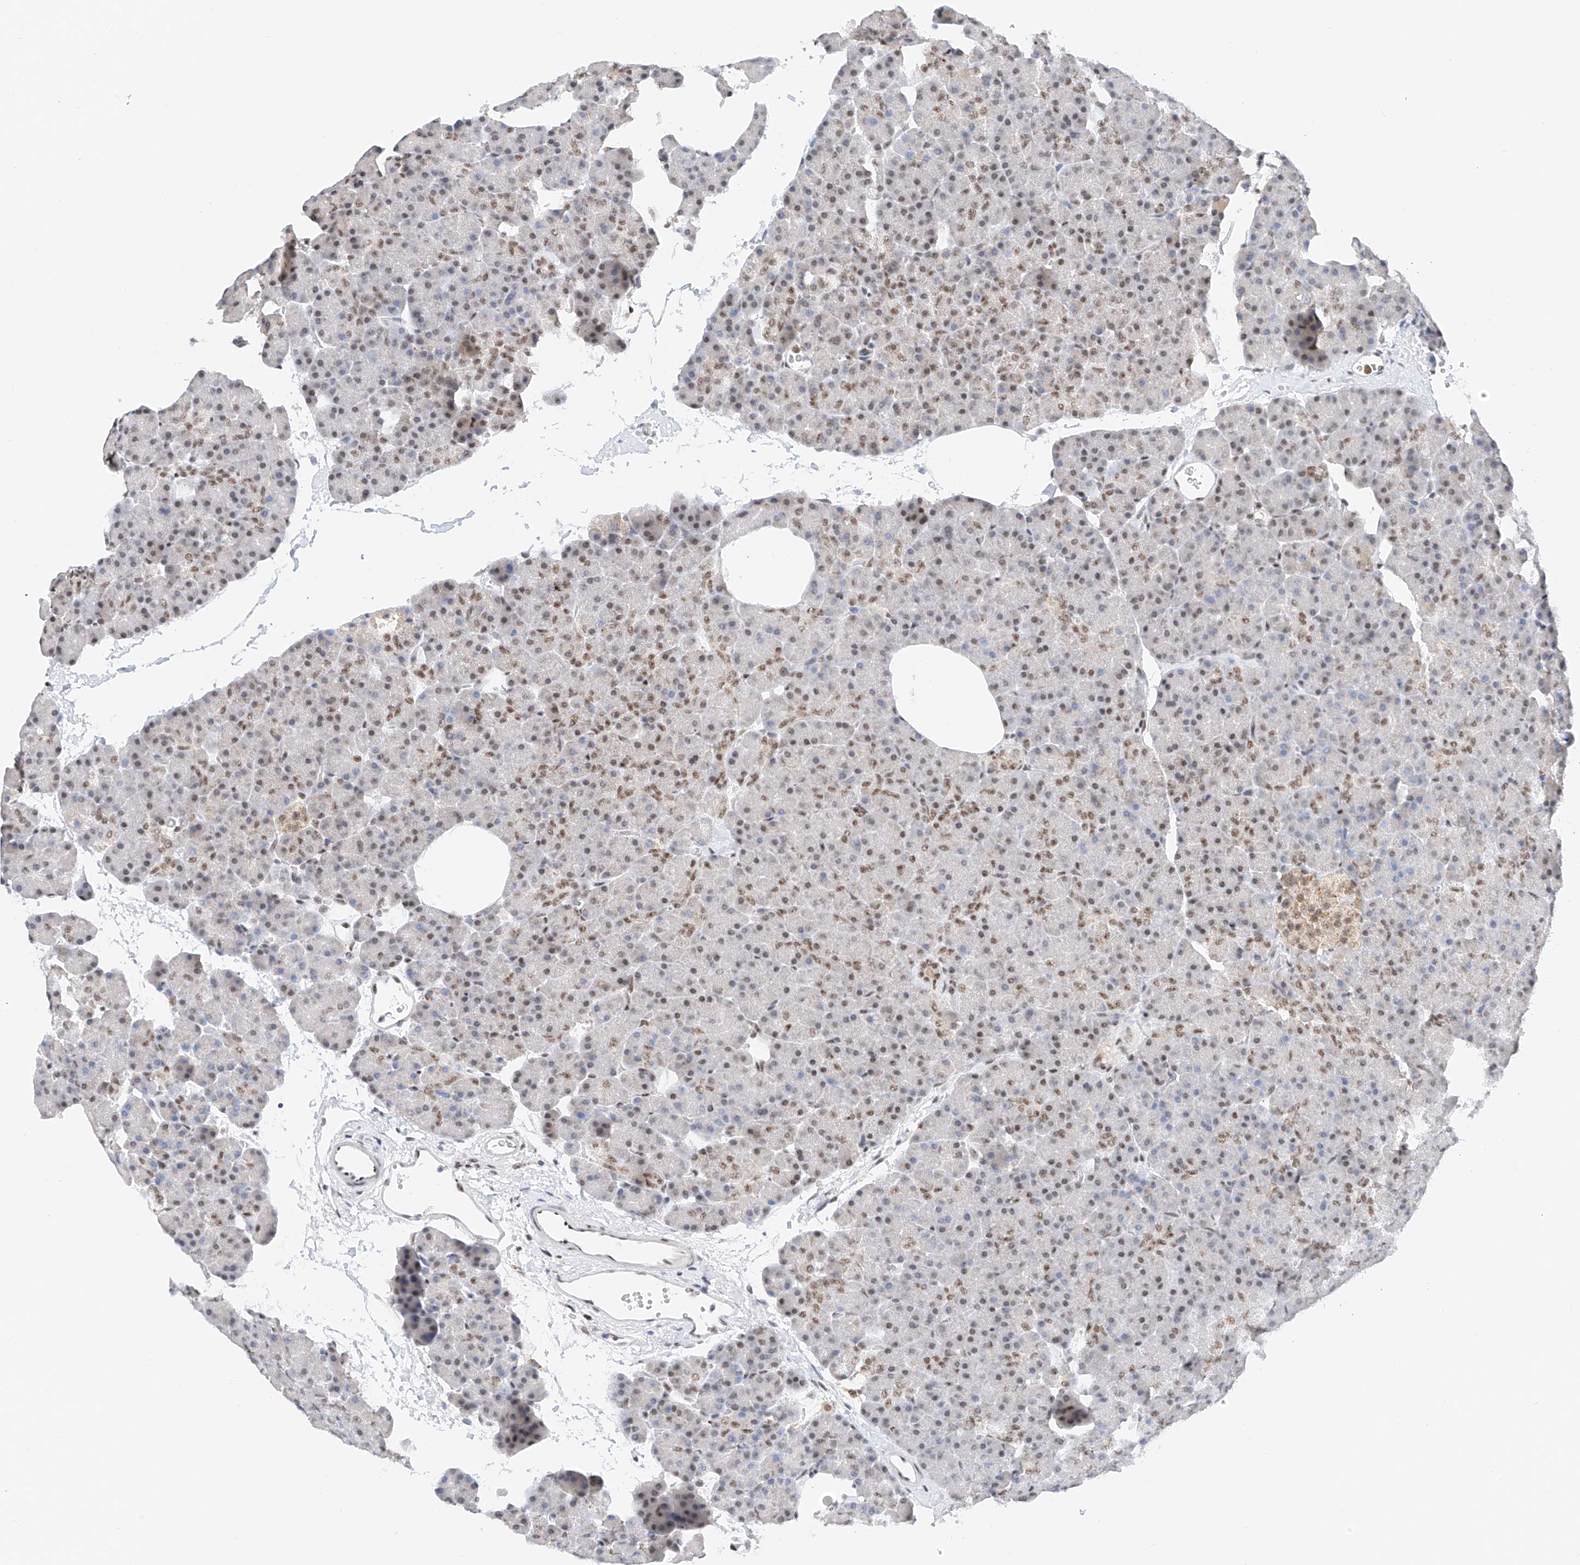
{"staining": {"intensity": "weak", "quantity": "25%-75%", "location": "nuclear"}, "tissue": "pancreas", "cell_type": "Exocrine glandular cells", "image_type": "normal", "snomed": [{"axis": "morphology", "description": "Normal tissue, NOS"}, {"axis": "morphology", "description": "Carcinoid, malignant, NOS"}, {"axis": "topography", "description": "Pancreas"}], "caption": "A photomicrograph showing weak nuclear staining in about 25%-75% of exocrine glandular cells in normal pancreas, as visualized by brown immunohistochemical staining.", "gene": "NRF1", "patient": {"sex": "female", "age": 35}}